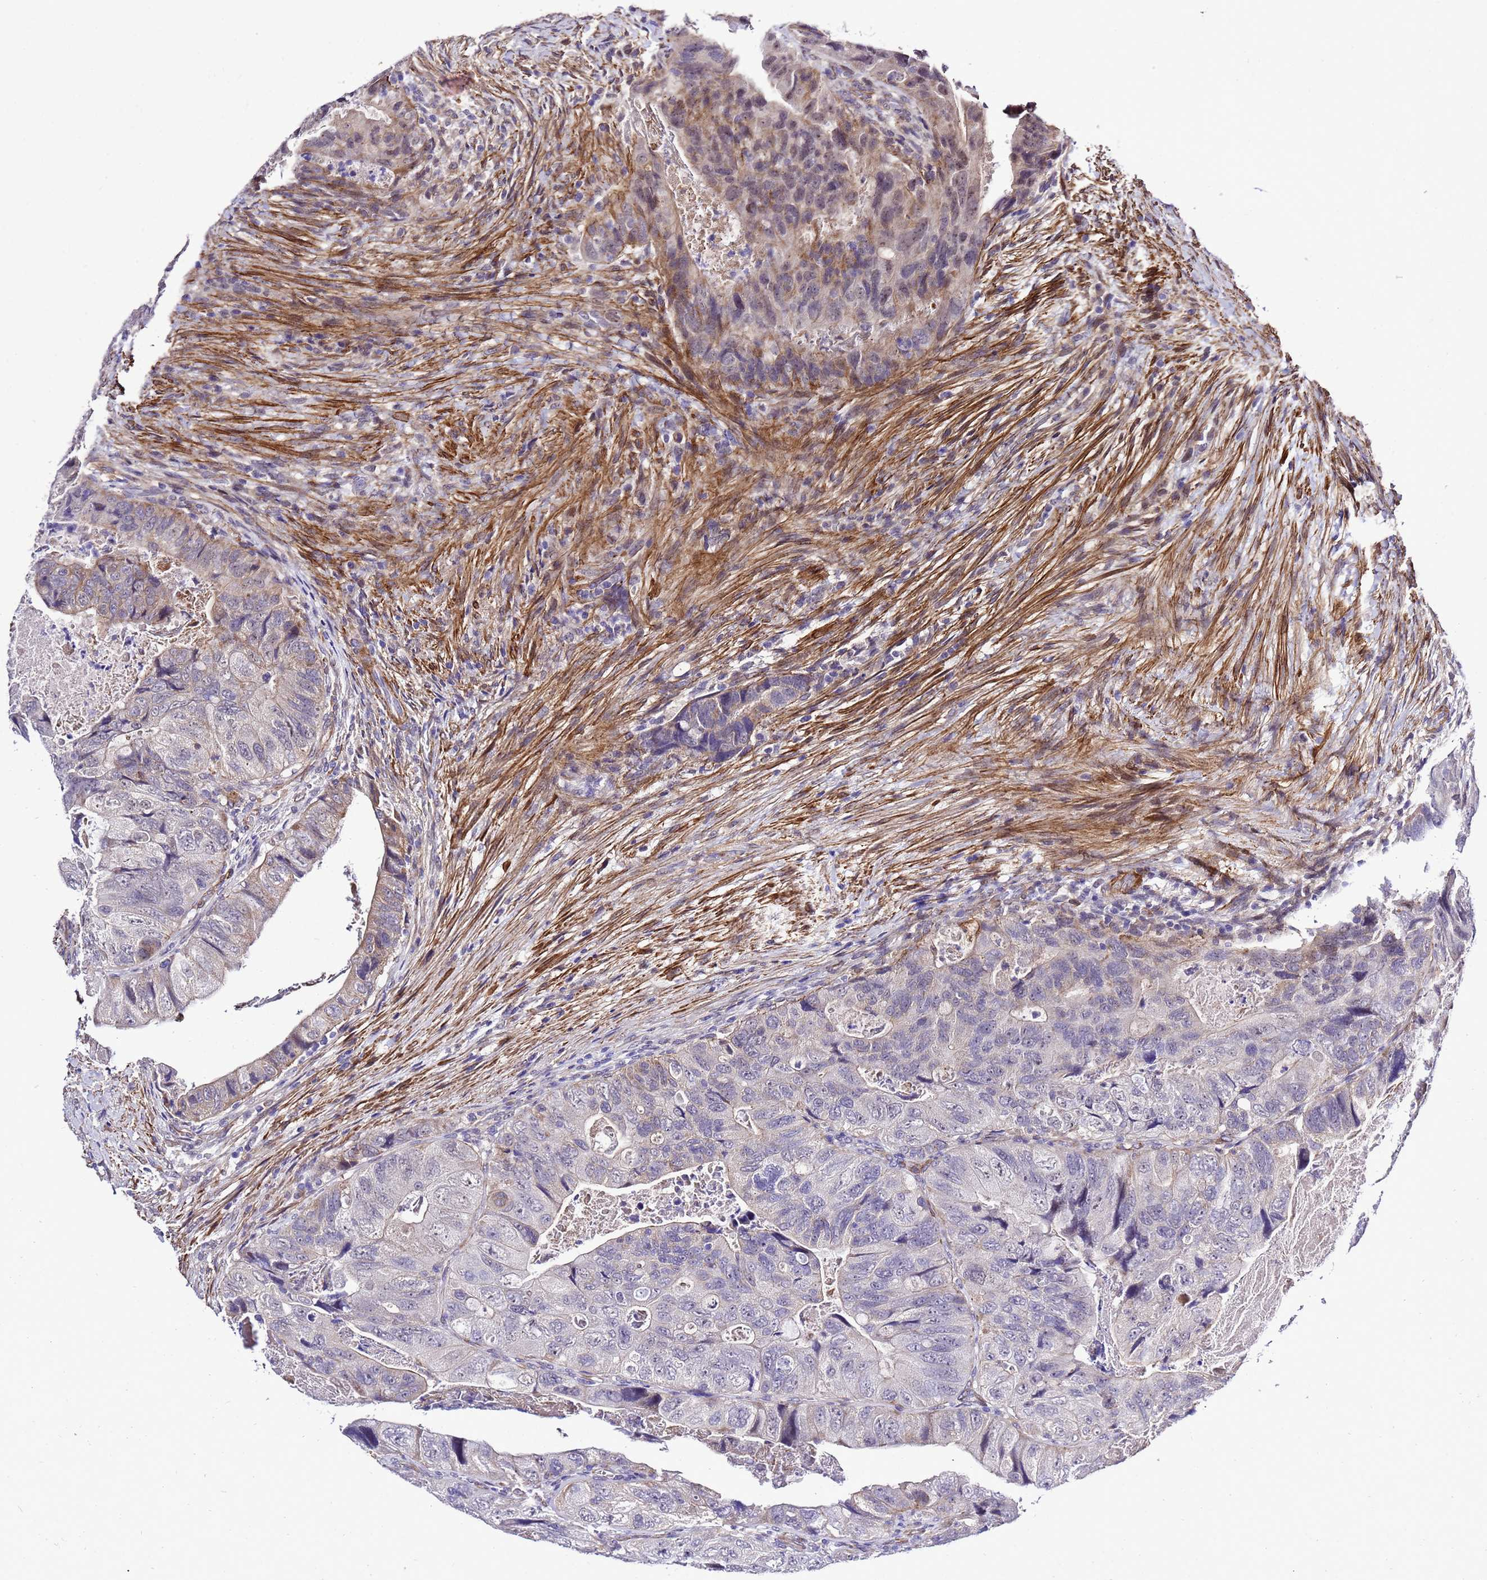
{"staining": {"intensity": "weak", "quantity": "<25%", "location": "cytoplasmic/membranous"}, "tissue": "colorectal cancer", "cell_type": "Tumor cells", "image_type": "cancer", "snomed": [{"axis": "morphology", "description": "Adenocarcinoma, NOS"}, {"axis": "topography", "description": "Rectum"}], "caption": "Immunohistochemistry image of neoplastic tissue: human colorectal adenocarcinoma stained with DAB displays no significant protein staining in tumor cells.", "gene": "GZF1", "patient": {"sex": "male", "age": 63}}